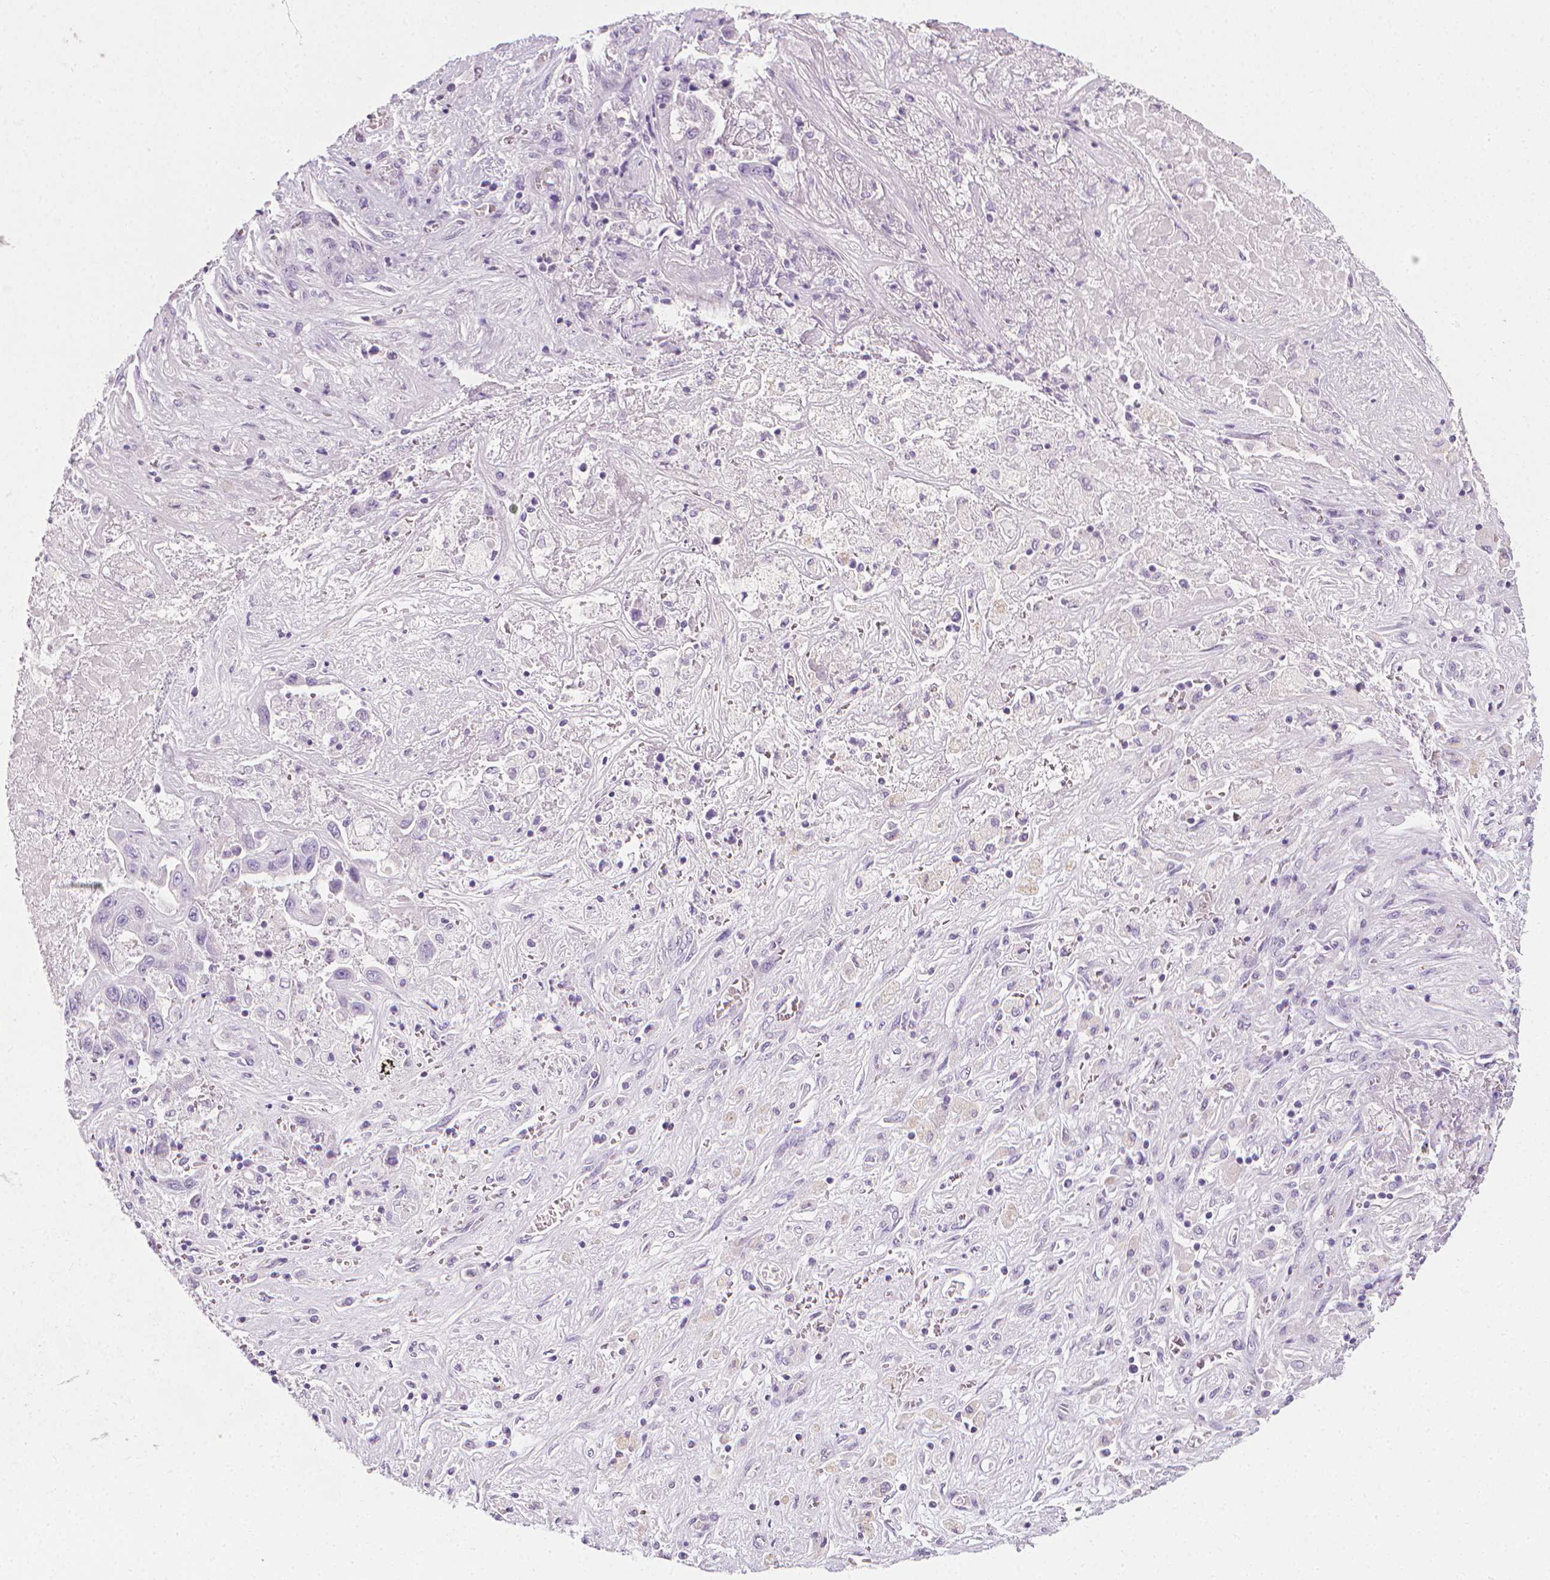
{"staining": {"intensity": "negative", "quantity": "none", "location": "none"}, "tissue": "liver cancer", "cell_type": "Tumor cells", "image_type": "cancer", "snomed": [{"axis": "morphology", "description": "Cholangiocarcinoma"}, {"axis": "topography", "description": "Liver"}], "caption": "There is no significant positivity in tumor cells of cholangiocarcinoma (liver).", "gene": "DCAF8L1", "patient": {"sex": "female", "age": 52}}